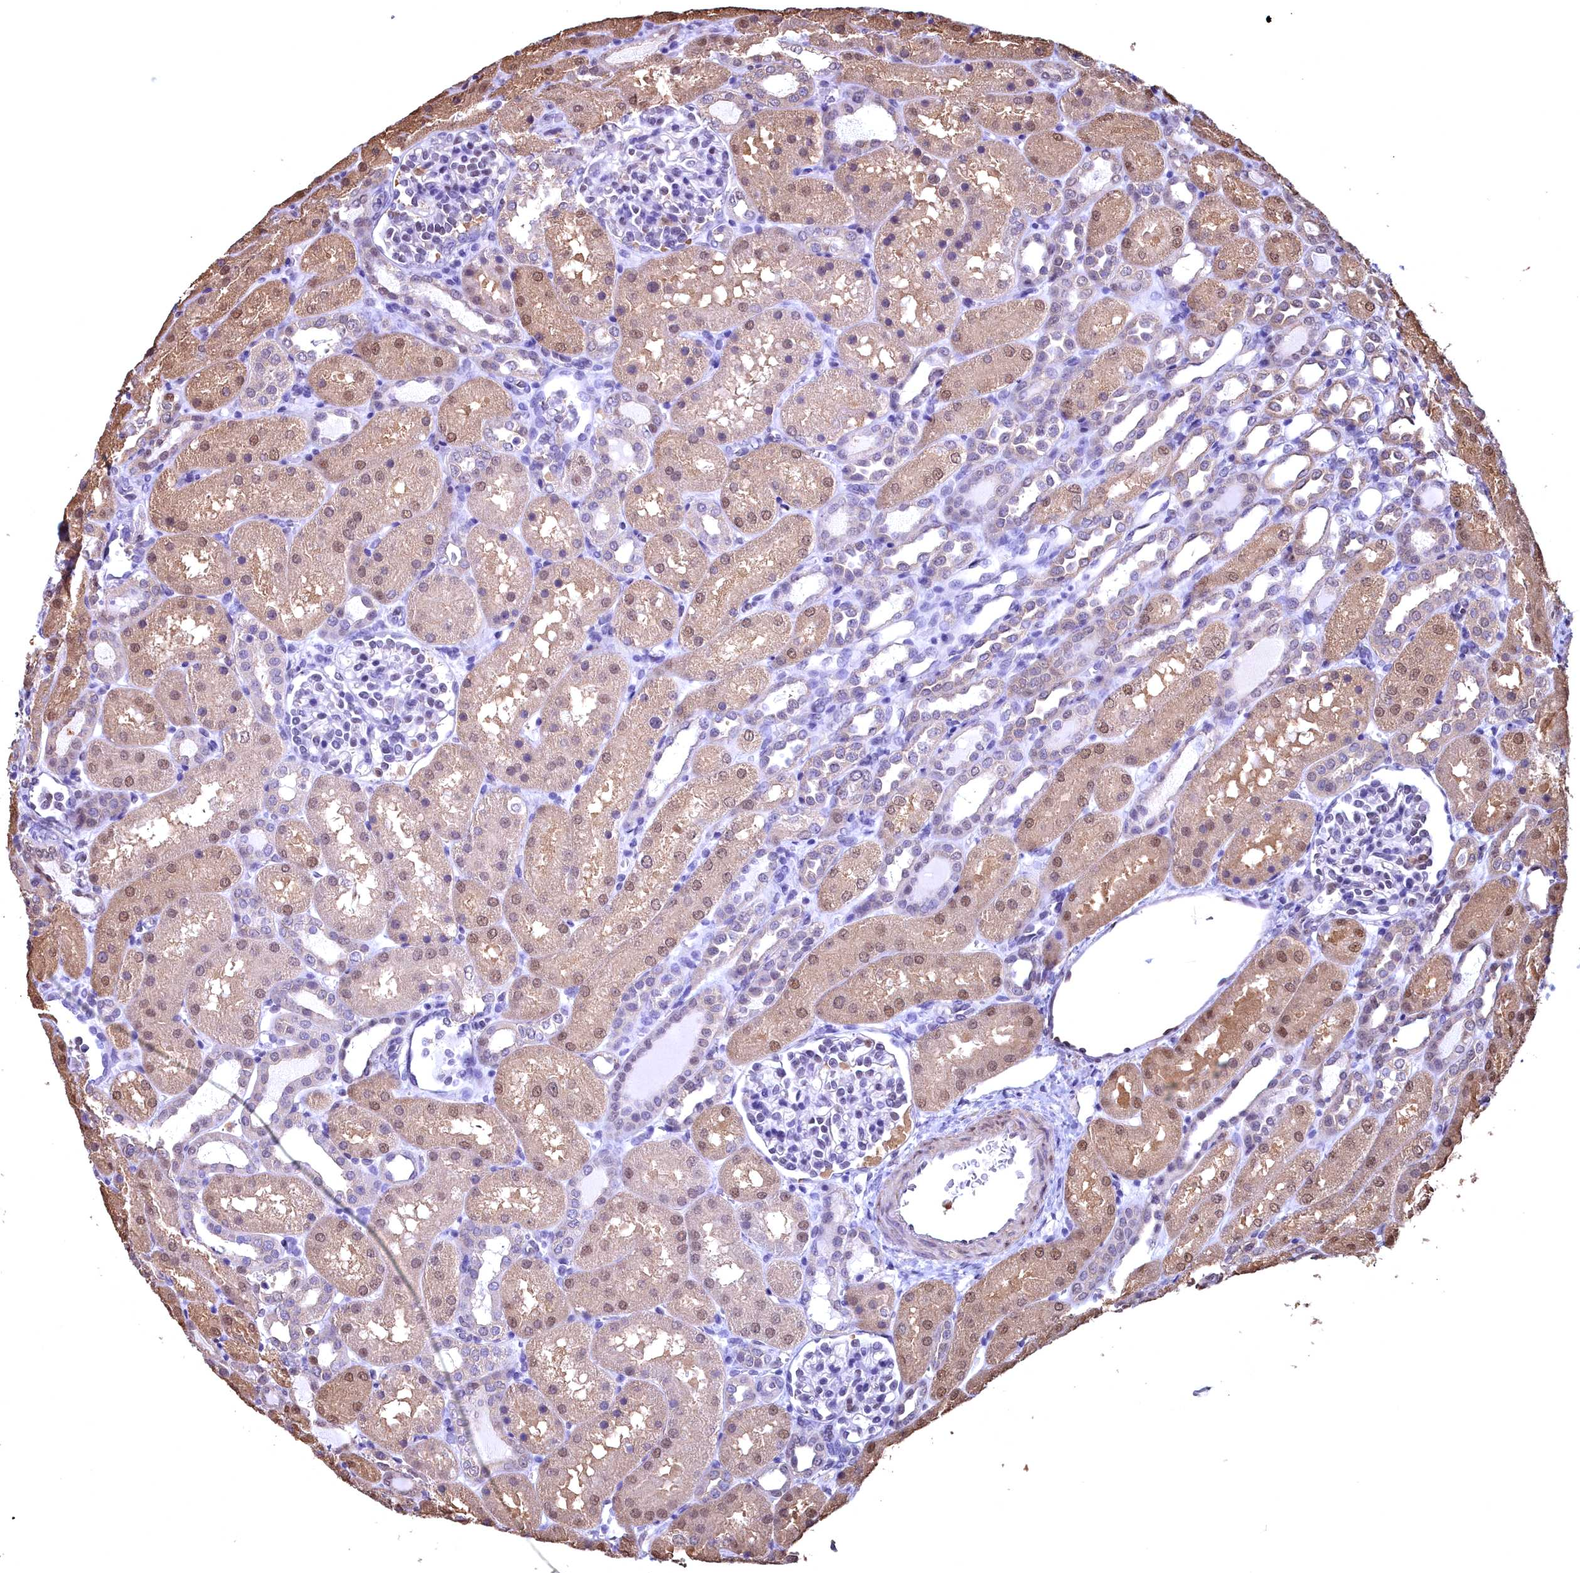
{"staining": {"intensity": "negative", "quantity": "none", "location": "none"}, "tissue": "kidney", "cell_type": "Cells in glomeruli", "image_type": "normal", "snomed": [{"axis": "morphology", "description": "Normal tissue, NOS"}, {"axis": "topography", "description": "Kidney"}], "caption": "High power microscopy micrograph of an IHC photomicrograph of benign kidney, revealing no significant positivity in cells in glomeruli. The staining was performed using DAB (3,3'-diaminobenzidine) to visualize the protein expression in brown, while the nuclei were stained in blue with hematoxylin (Magnification: 20x).", "gene": "GAPDH", "patient": {"sex": "male", "age": 1}}